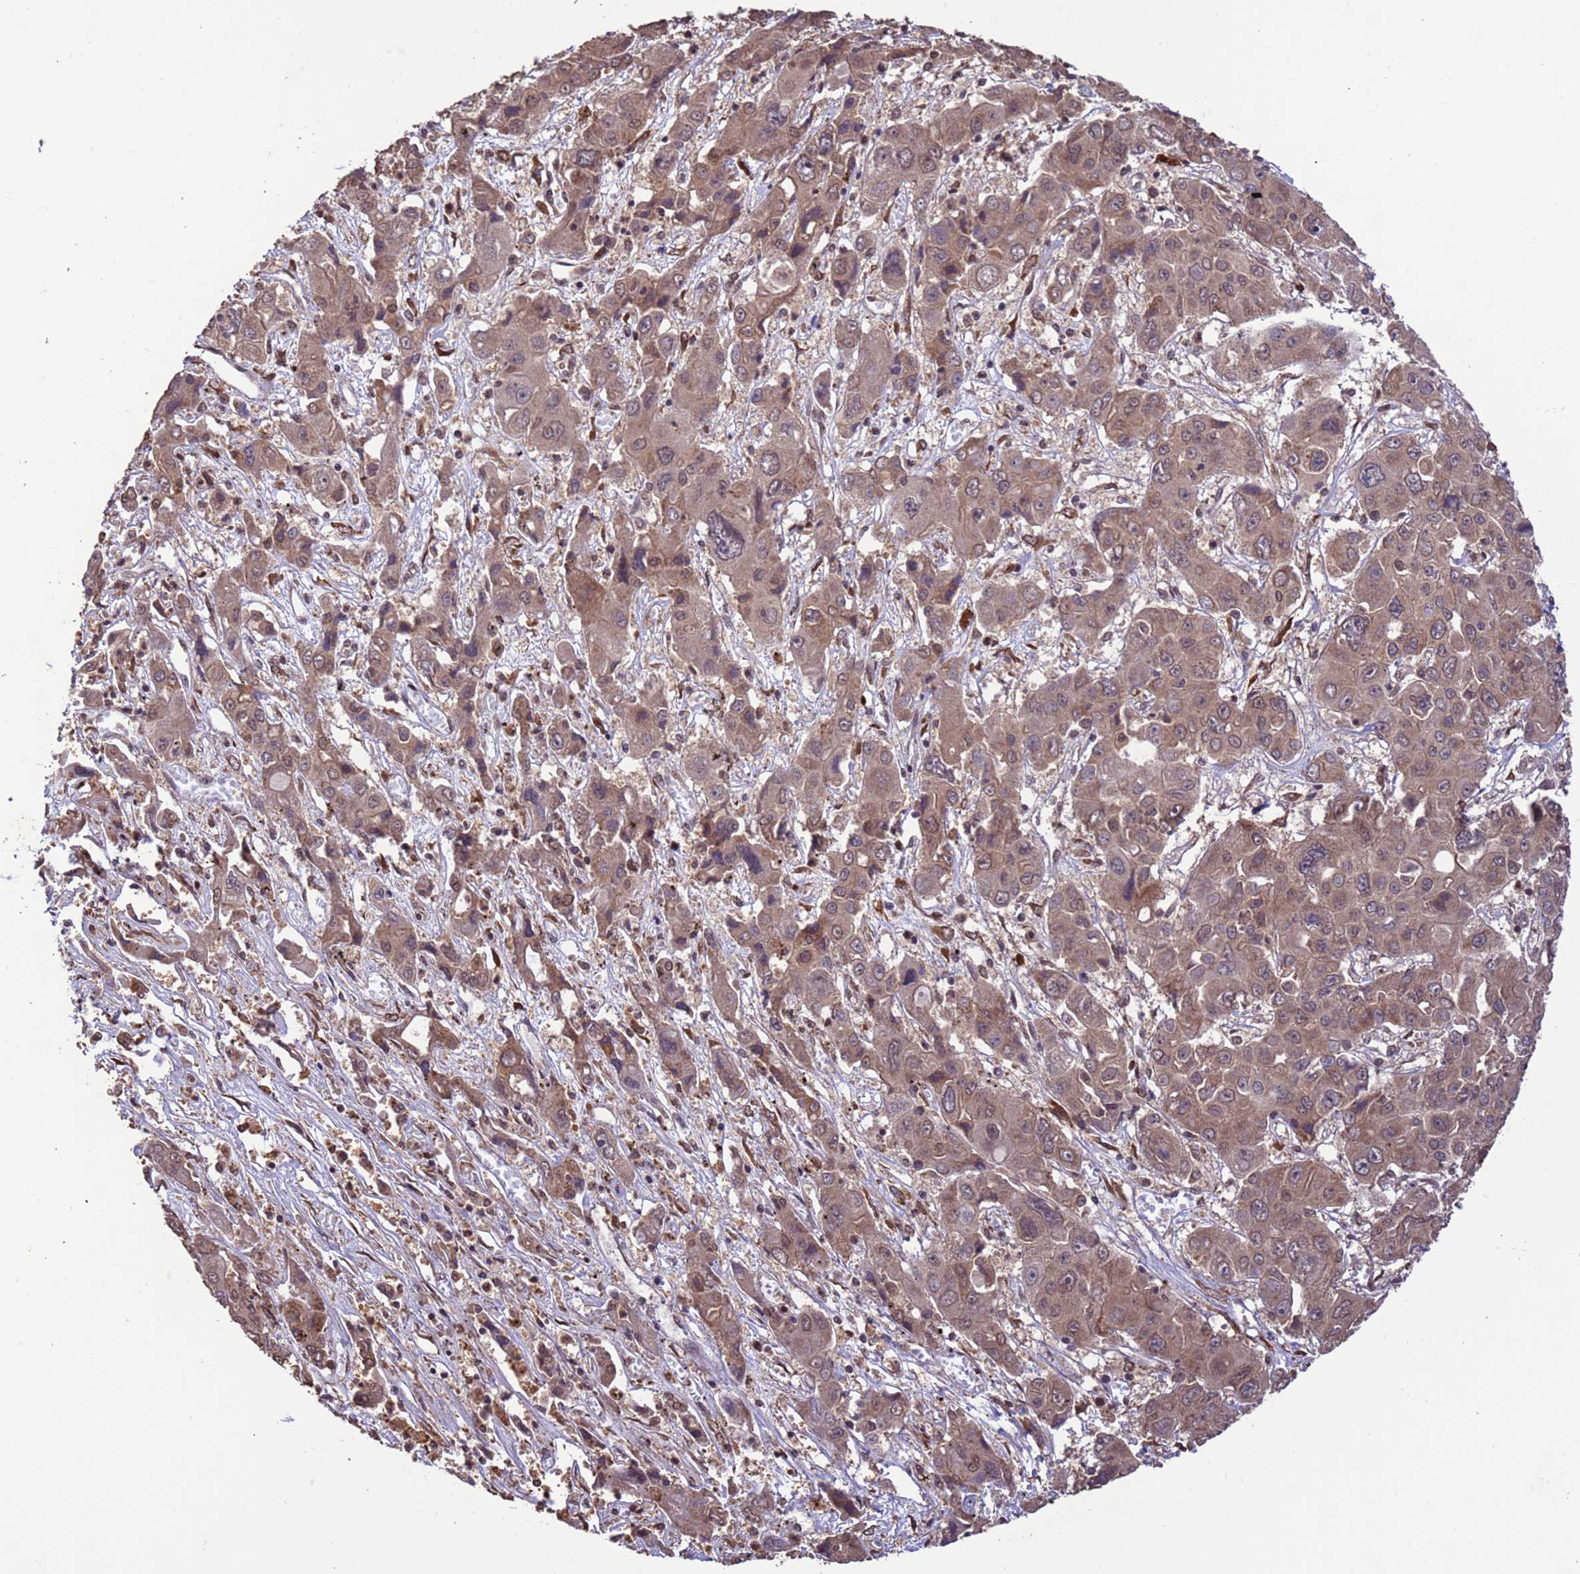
{"staining": {"intensity": "weak", "quantity": ">75%", "location": "cytoplasmic/membranous"}, "tissue": "liver cancer", "cell_type": "Tumor cells", "image_type": "cancer", "snomed": [{"axis": "morphology", "description": "Cholangiocarcinoma"}, {"axis": "topography", "description": "Liver"}], "caption": "Tumor cells show low levels of weak cytoplasmic/membranous staining in approximately >75% of cells in cholangiocarcinoma (liver).", "gene": "VSTM4", "patient": {"sex": "male", "age": 67}}